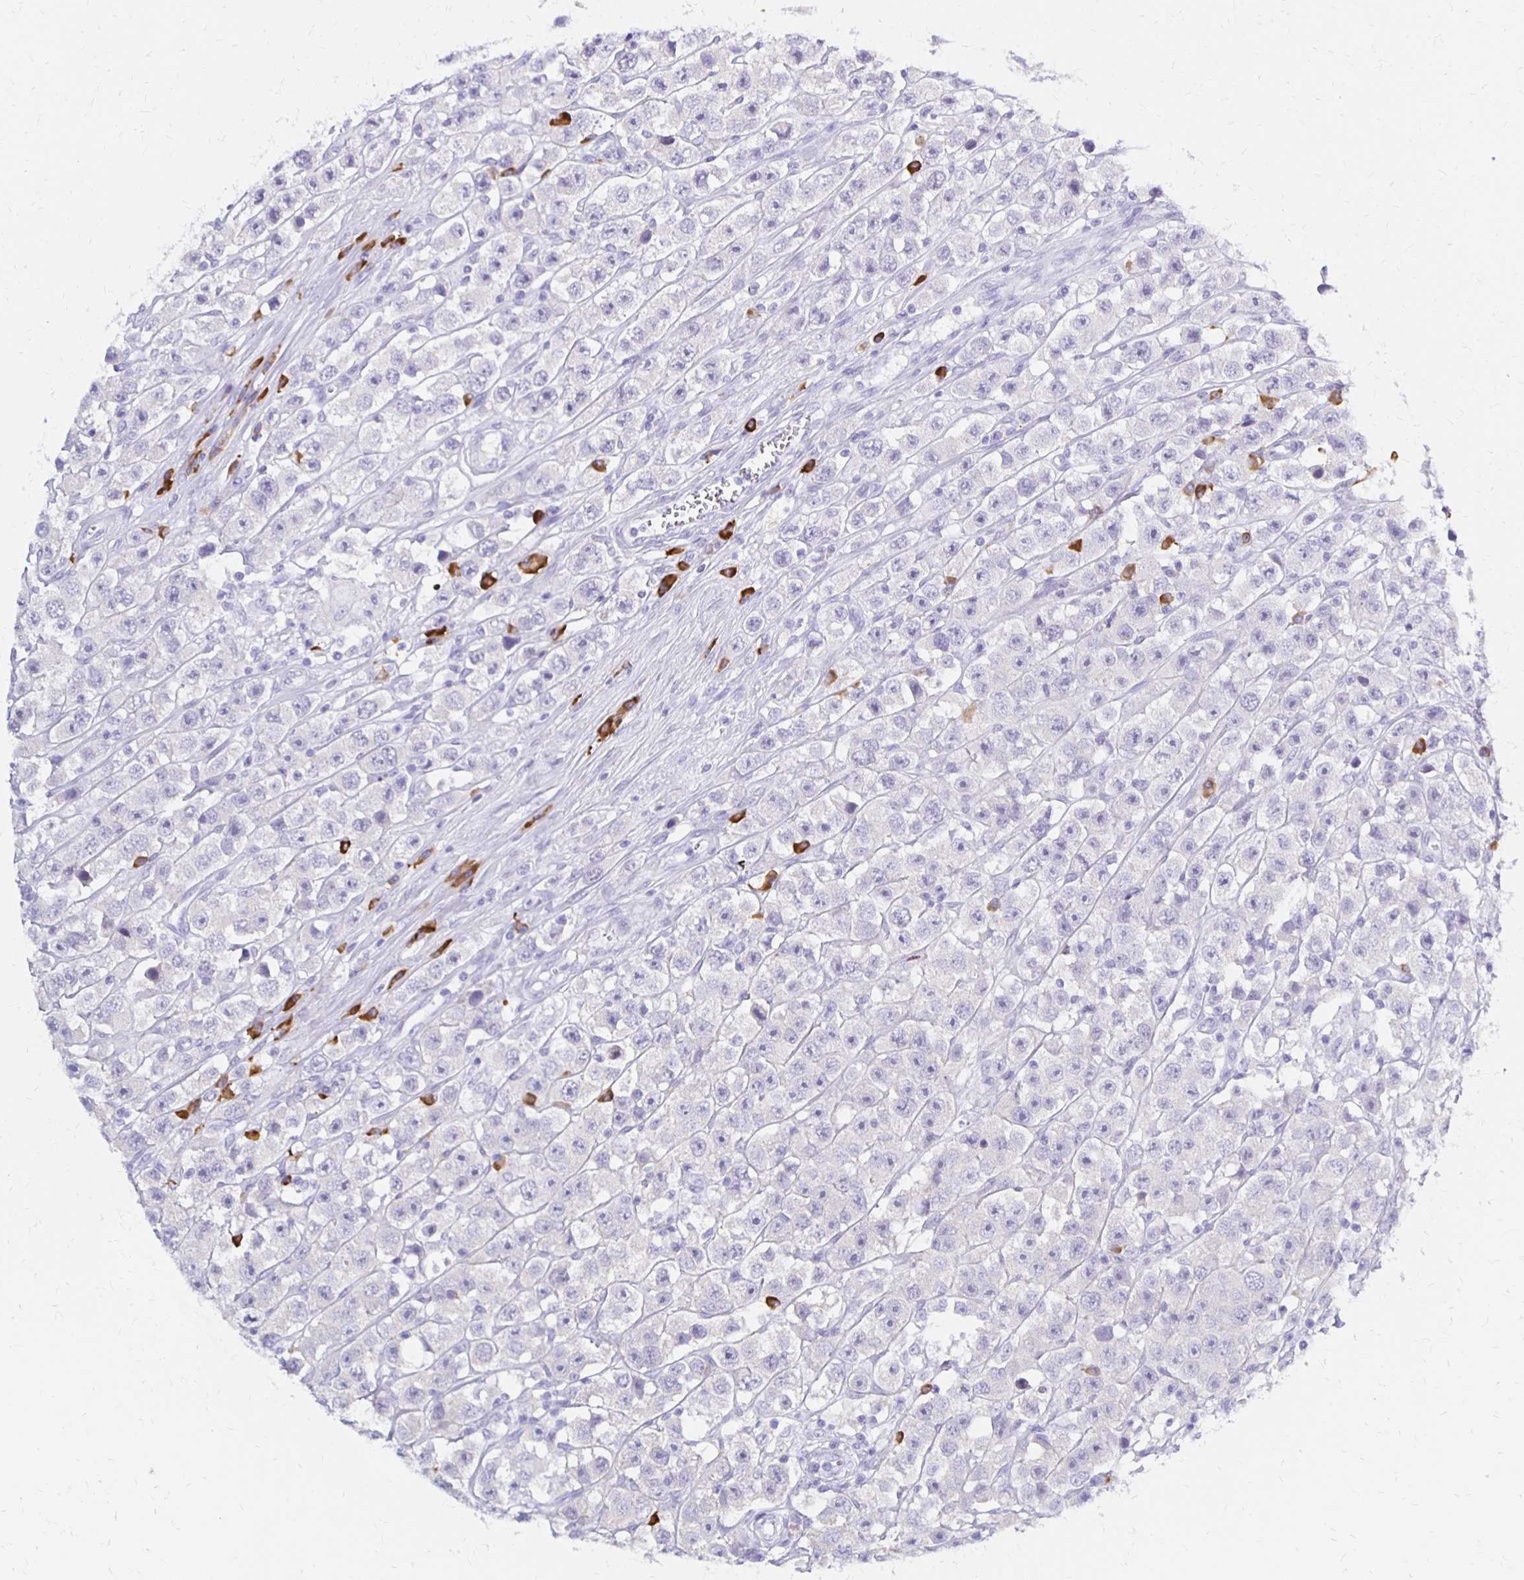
{"staining": {"intensity": "negative", "quantity": "none", "location": "none"}, "tissue": "testis cancer", "cell_type": "Tumor cells", "image_type": "cancer", "snomed": [{"axis": "morphology", "description": "Seminoma, NOS"}, {"axis": "topography", "description": "Testis"}], "caption": "A micrograph of testis seminoma stained for a protein shows no brown staining in tumor cells. (DAB (3,3'-diaminobenzidine) IHC with hematoxylin counter stain).", "gene": "FNTB", "patient": {"sex": "male", "age": 45}}